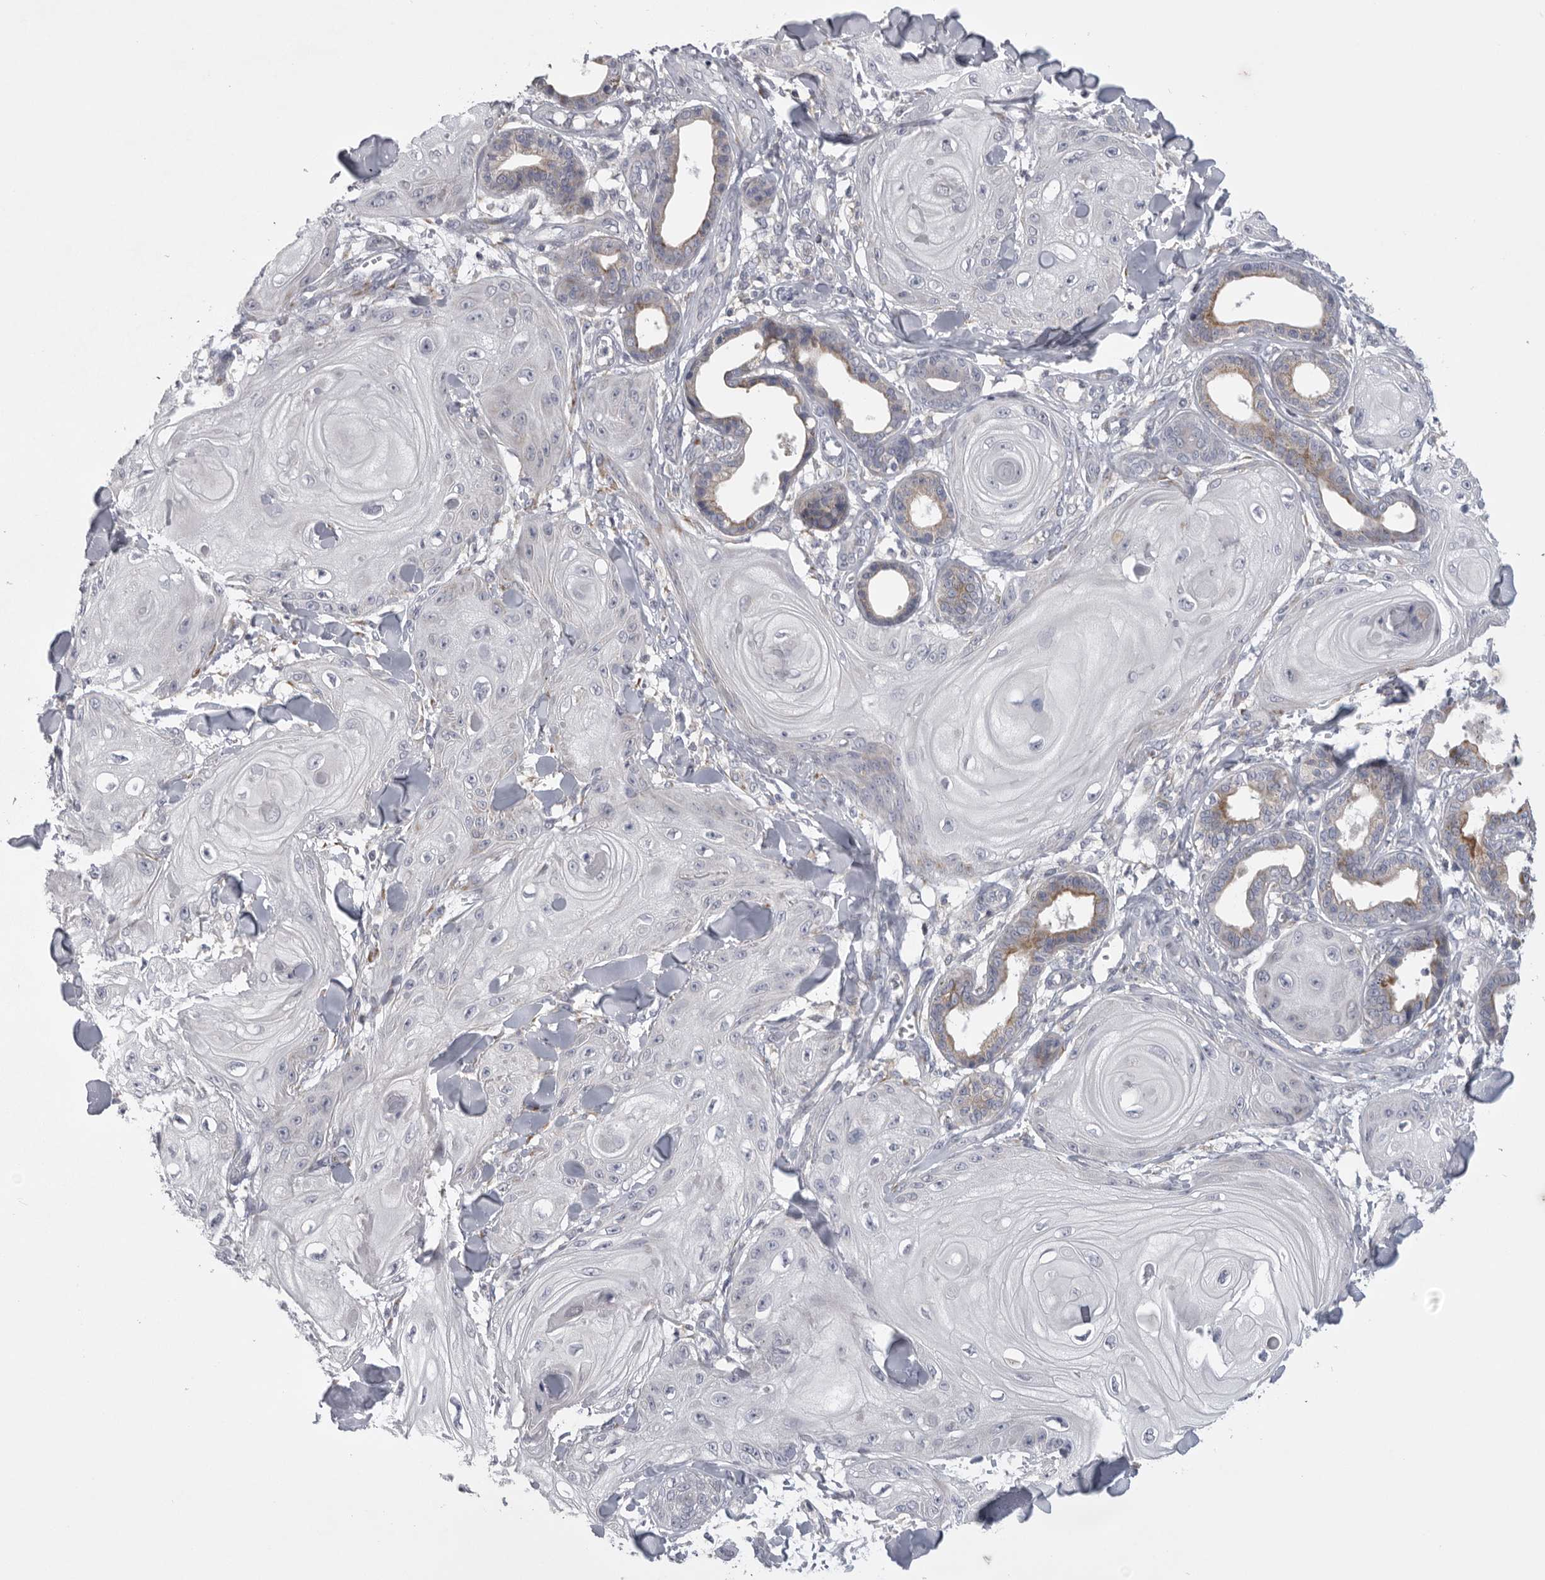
{"staining": {"intensity": "negative", "quantity": "none", "location": "none"}, "tissue": "skin cancer", "cell_type": "Tumor cells", "image_type": "cancer", "snomed": [{"axis": "morphology", "description": "Squamous cell carcinoma, NOS"}, {"axis": "topography", "description": "Skin"}], "caption": "Skin squamous cell carcinoma stained for a protein using immunohistochemistry exhibits no expression tumor cells.", "gene": "USP24", "patient": {"sex": "male", "age": 74}}